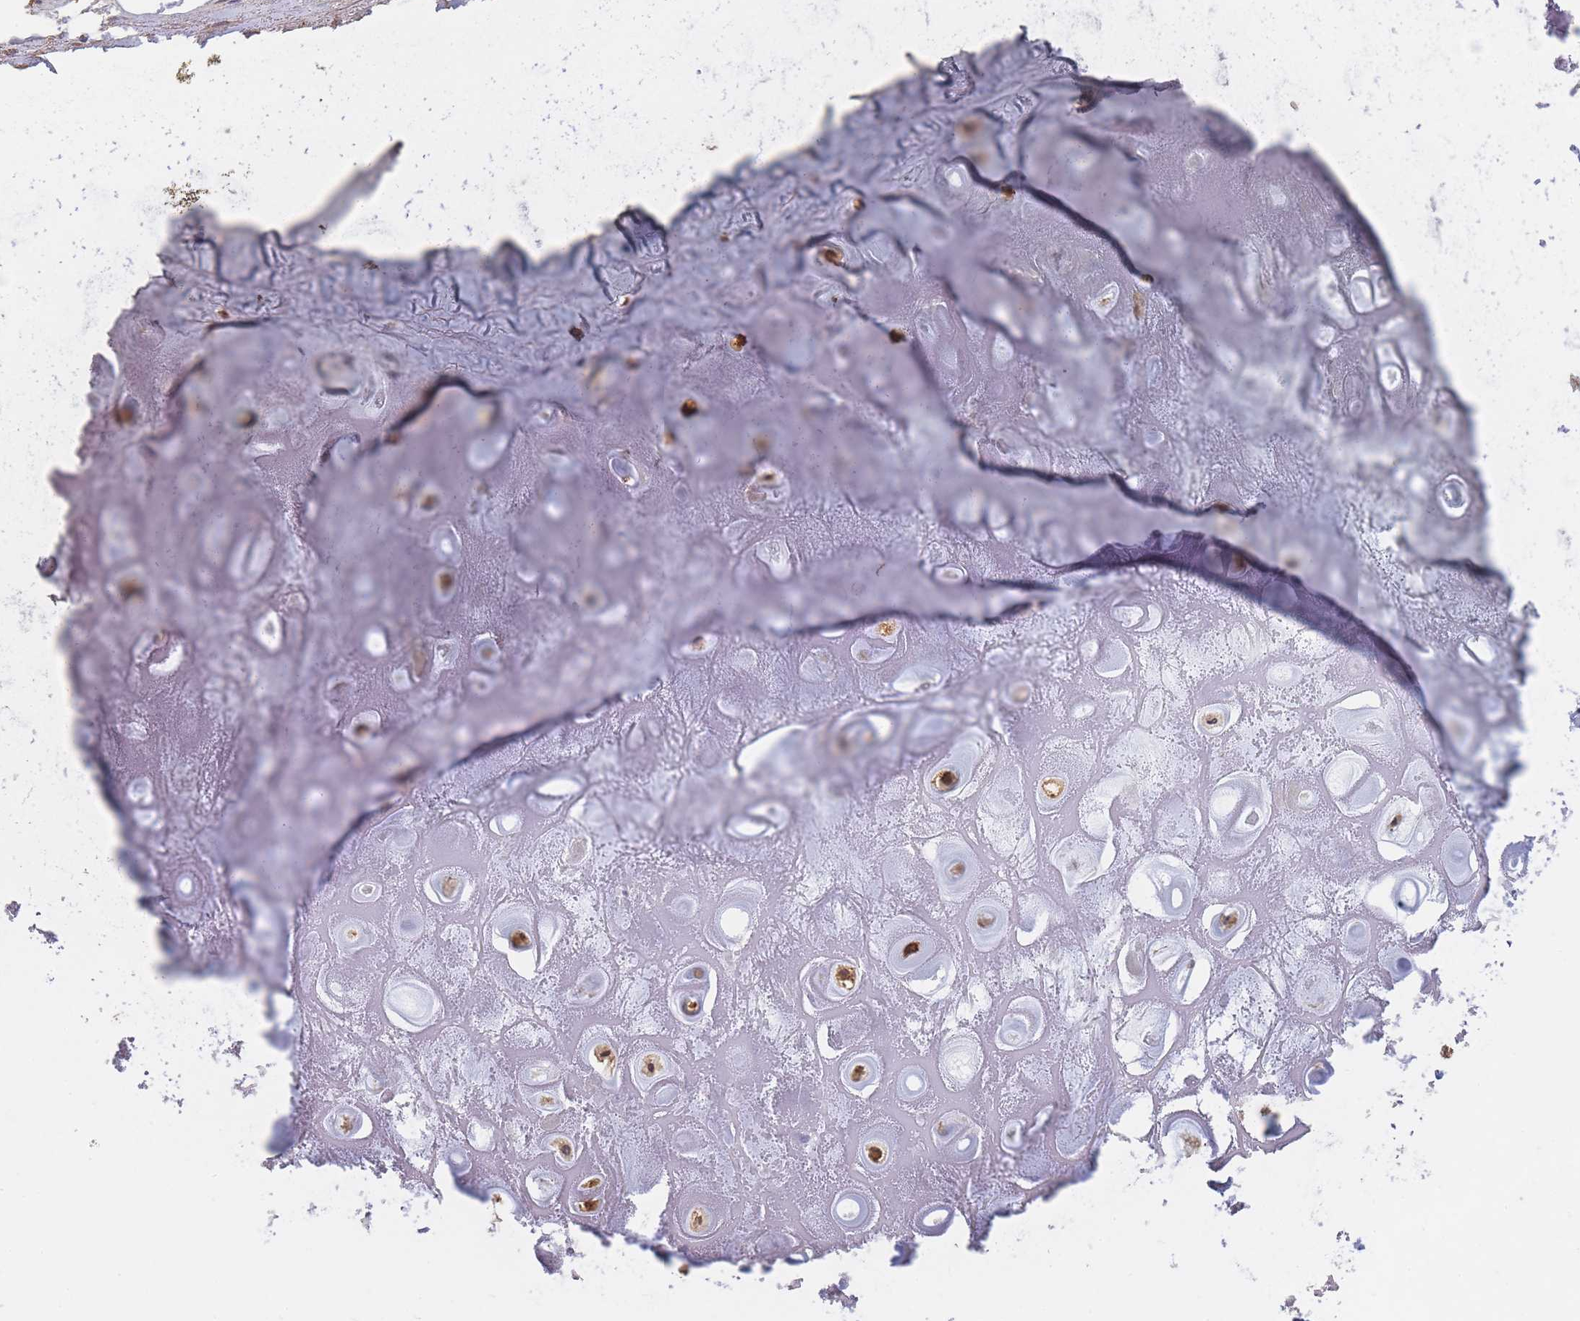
{"staining": {"intensity": "negative", "quantity": "none", "location": "none"}, "tissue": "adipose tissue", "cell_type": "Adipocytes", "image_type": "normal", "snomed": [{"axis": "morphology", "description": "Normal tissue, NOS"}, {"axis": "topography", "description": "Cartilage tissue"}], "caption": "Immunohistochemistry photomicrograph of benign human adipose tissue stained for a protein (brown), which shows no expression in adipocytes. (DAB IHC visualized using brightfield microscopy, high magnification).", "gene": "METRN", "patient": {"sex": "male", "age": 81}}